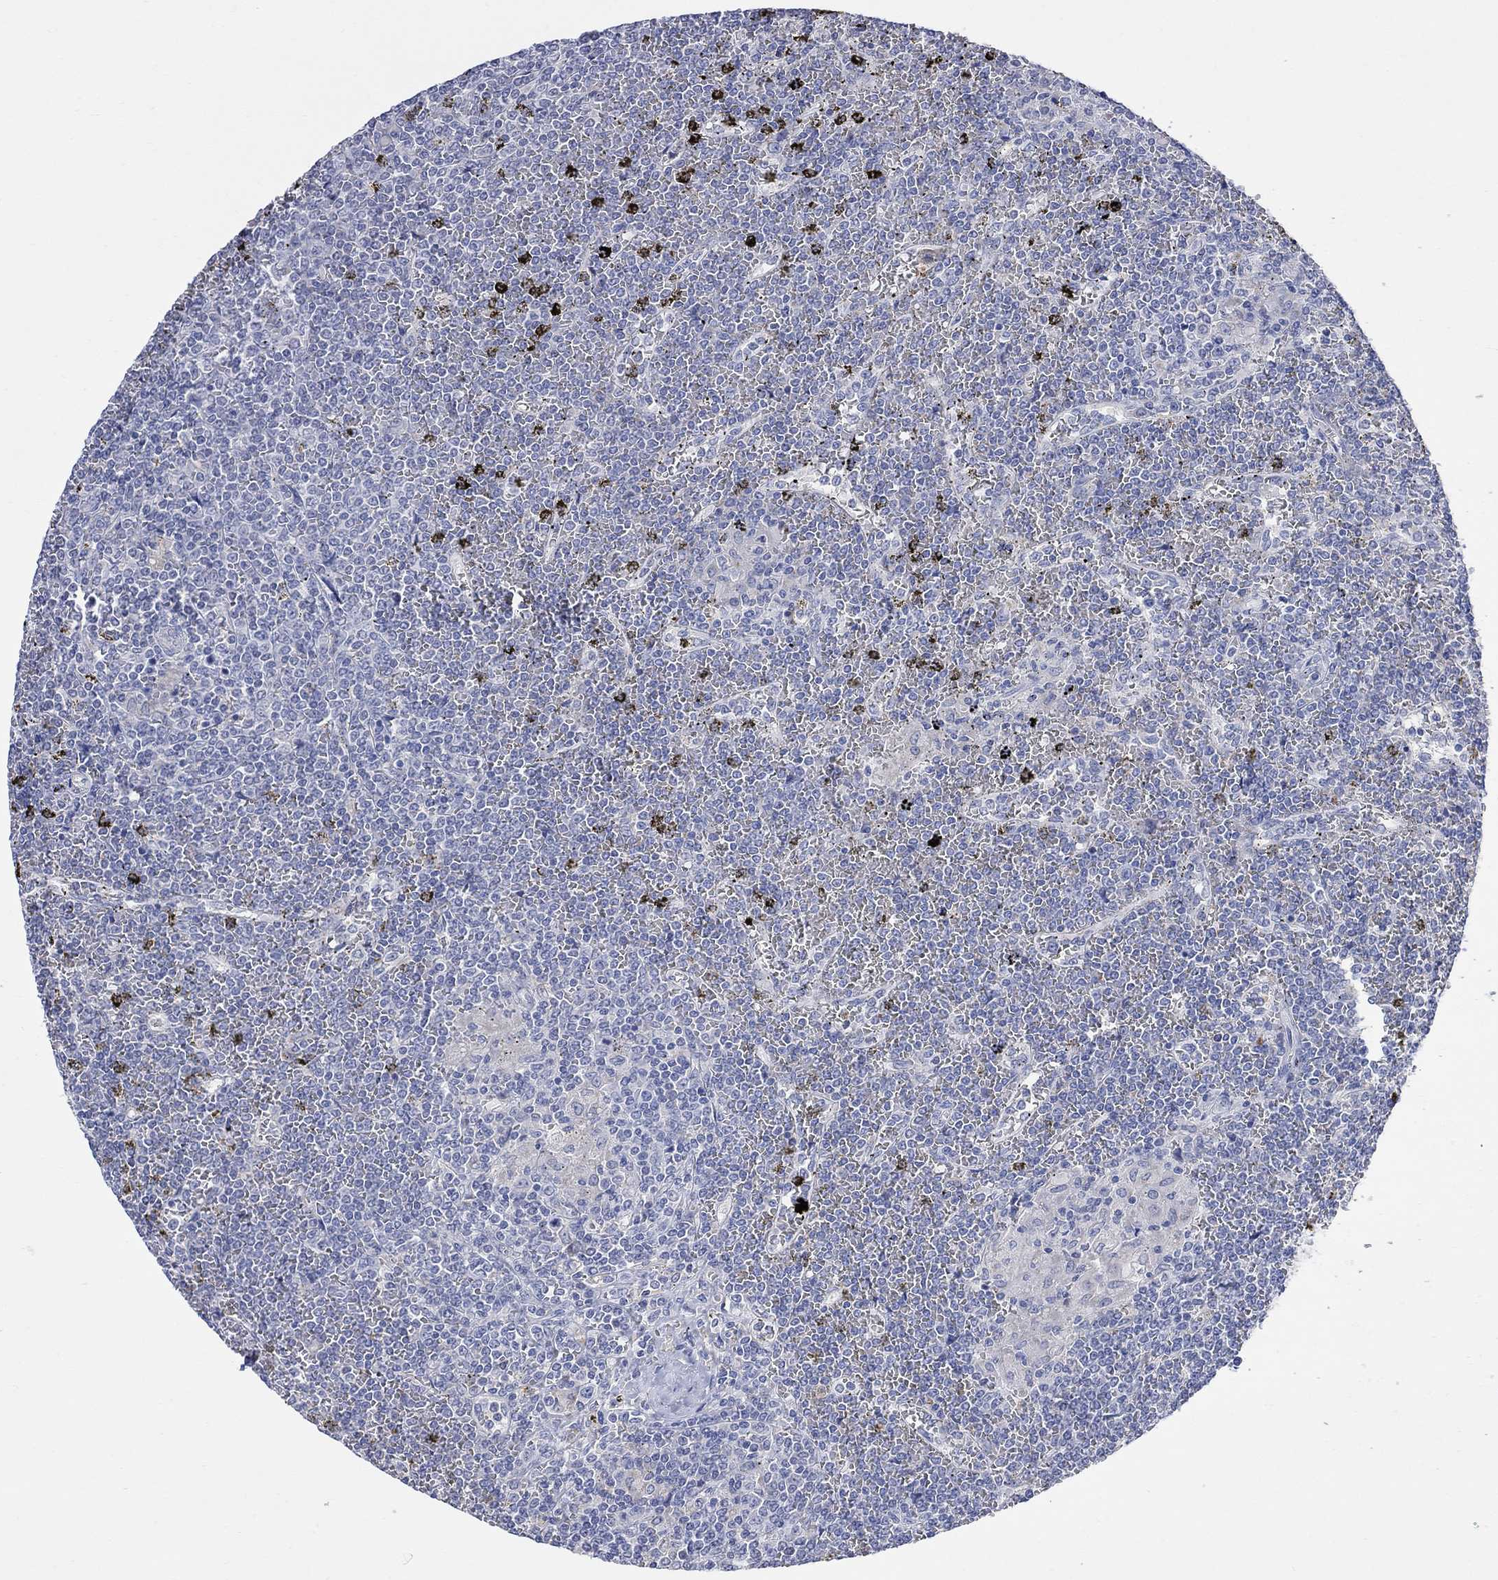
{"staining": {"intensity": "negative", "quantity": "none", "location": "none"}, "tissue": "lymphoma", "cell_type": "Tumor cells", "image_type": "cancer", "snomed": [{"axis": "morphology", "description": "Malignant lymphoma, non-Hodgkin's type, Low grade"}, {"axis": "topography", "description": "Spleen"}], "caption": "IHC photomicrograph of neoplastic tissue: human lymphoma stained with DAB (3,3'-diaminobenzidine) reveals no significant protein positivity in tumor cells.", "gene": "FBP2", "patient": {"sex": "female", "age": 19}}